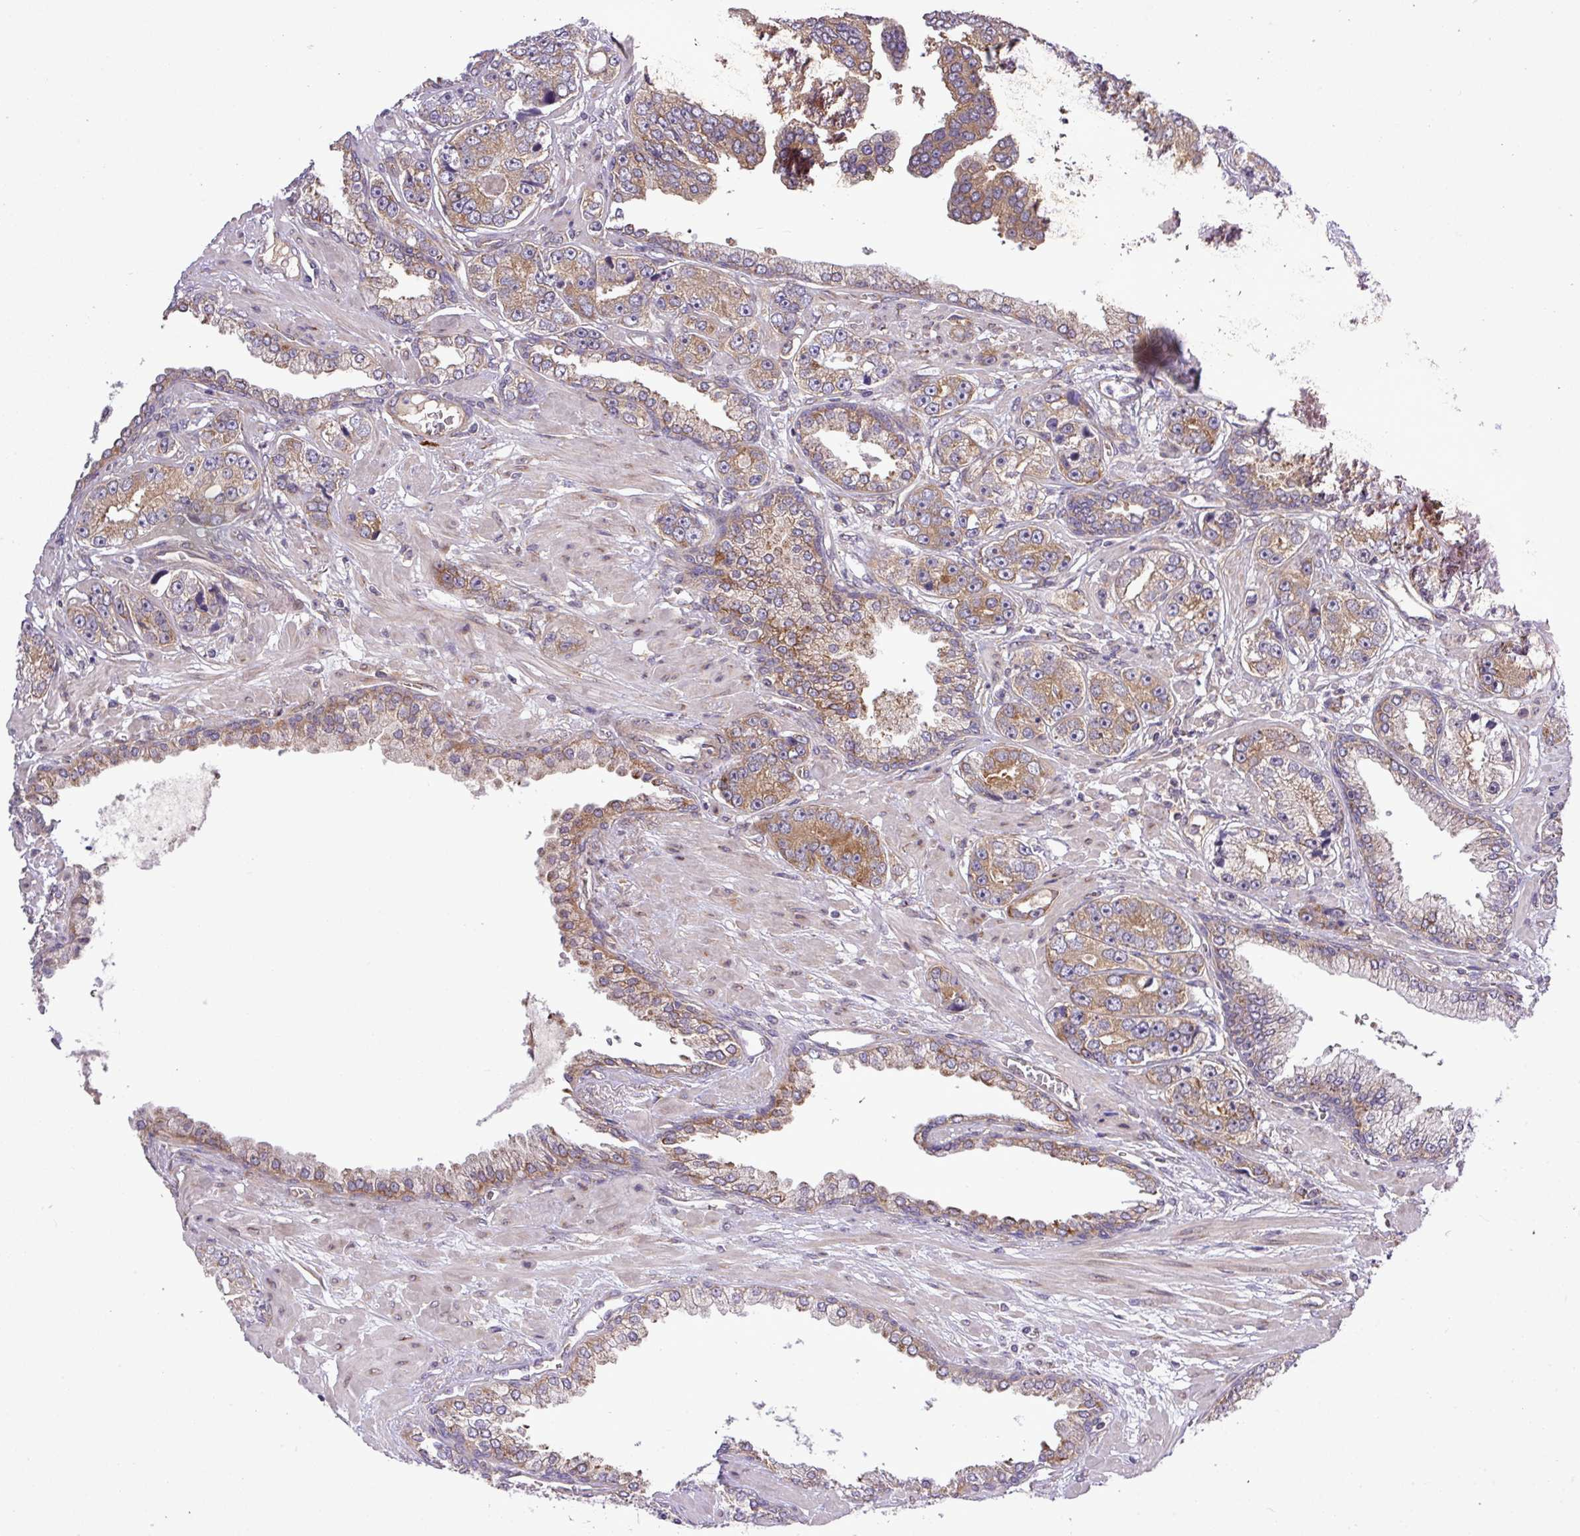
{"staining": {"intensity": "moderate", "quantity": ">75%", "location": "cytoplasmic/membranous"}, "tissue": "prostate cancer", "cell_type": "Tumor cells", "image_type": "cancer", "snomed": [{"axis": "morphology", "description": "Adenocarcinoma, High grade"}, {"axis": "topography", "description": "Prostate"}], "caption": "Prostate cancer (adenocarcinoma (high-grade)) stained for a protein (brown) reveals moderate cytoplasmic/membranous positive expression in approximately >75% of tumor cells.", "gene": "FAM222B", "patient": {"sex": "male", "age": 71}}